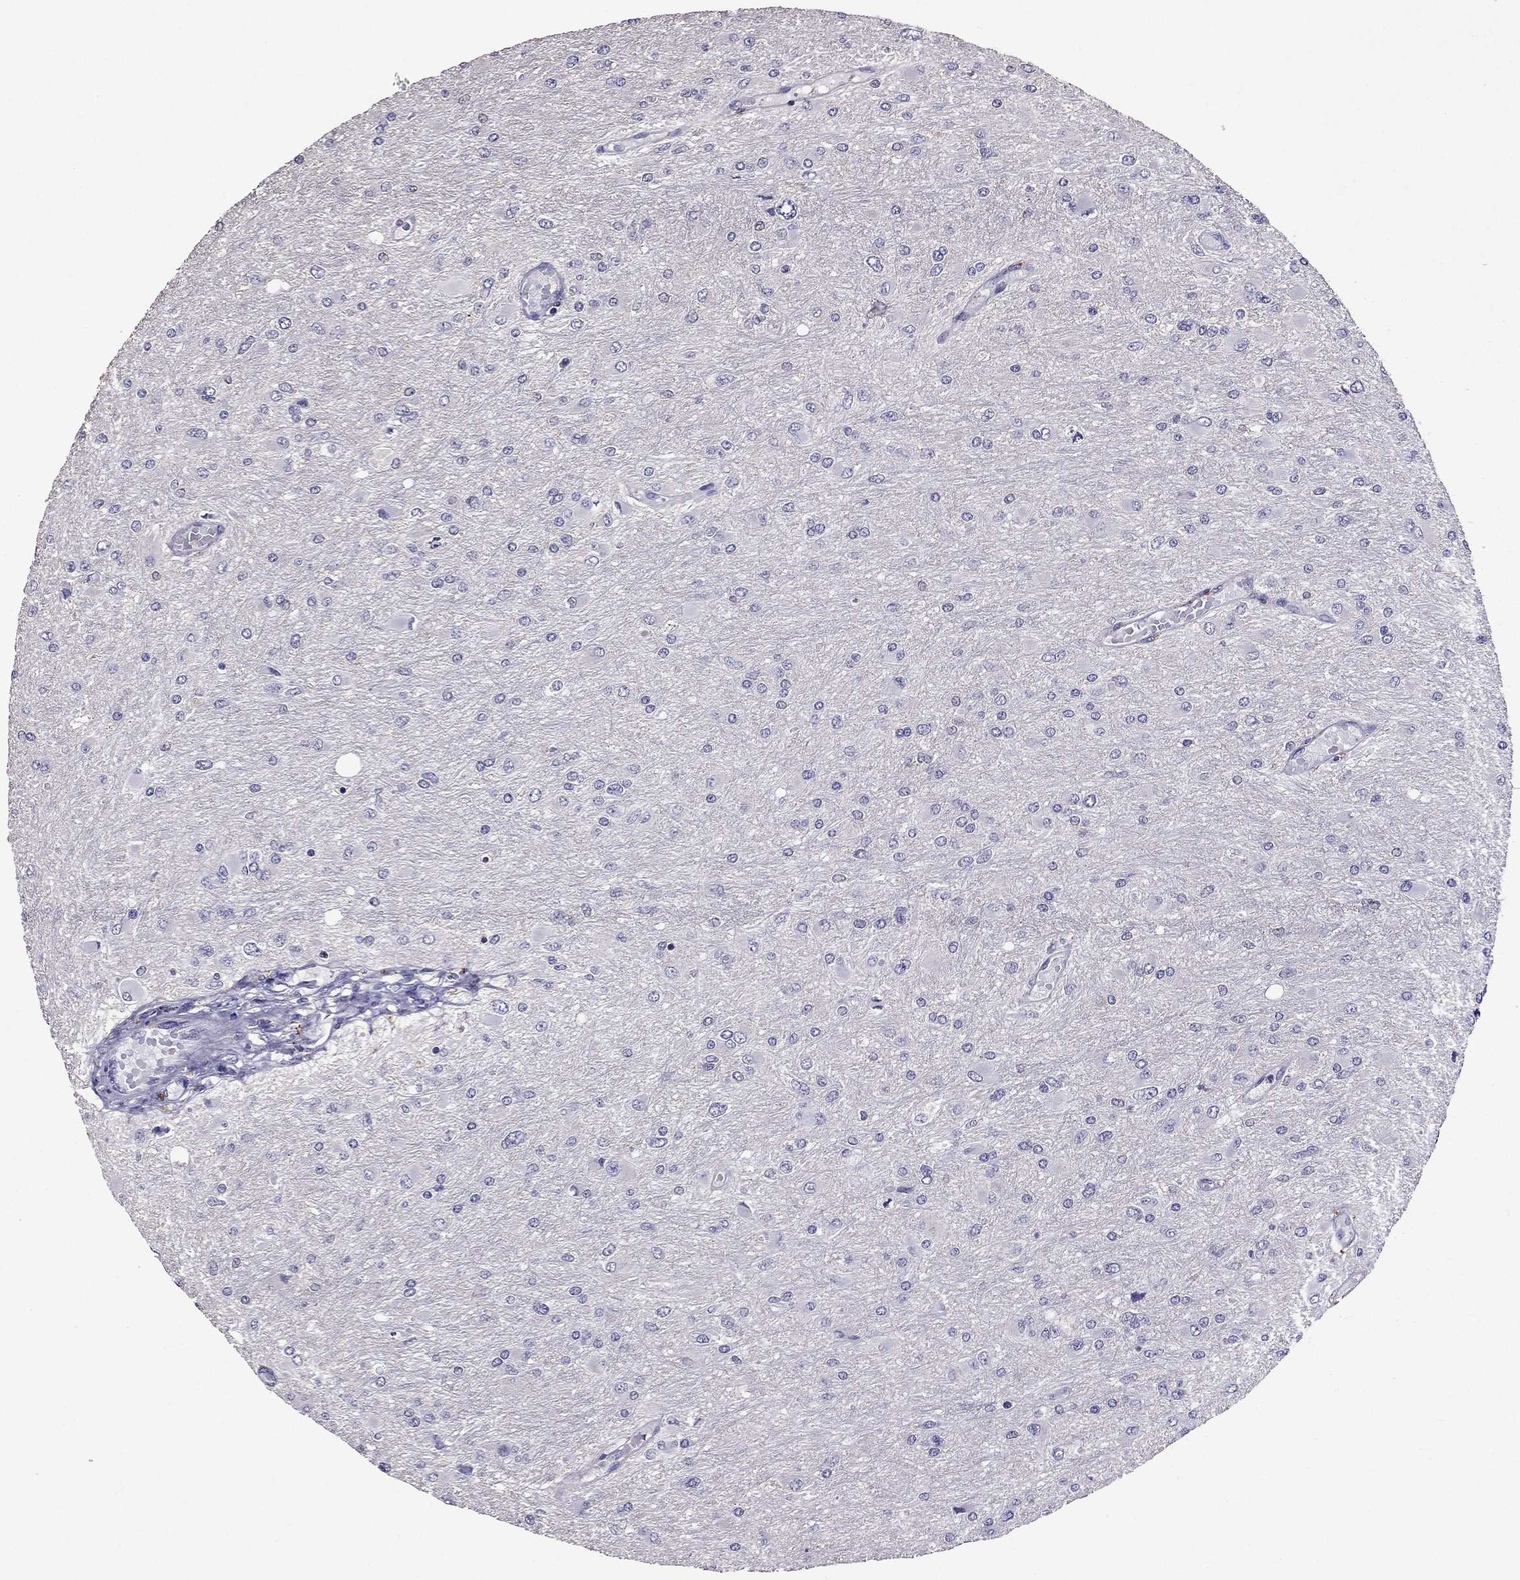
{"staining": {"intensity": "negative", "quantity": "none", "location": "none"}, "tissue": "glioma", "cell_type": "Tumor cells", "image_type": "cancer", "snomed": [{"axis": "morphology", "description": "Glioma, malignant, High grade"}, {"axis": "topography", "description": "Cerebral cortex"}], "caption": "Protein analysis of malignant high-grade glioma reveals no significant expression in tumor cells.", "gene": "NKX3-1", "patient": {"sex": "female", "age": 36}}